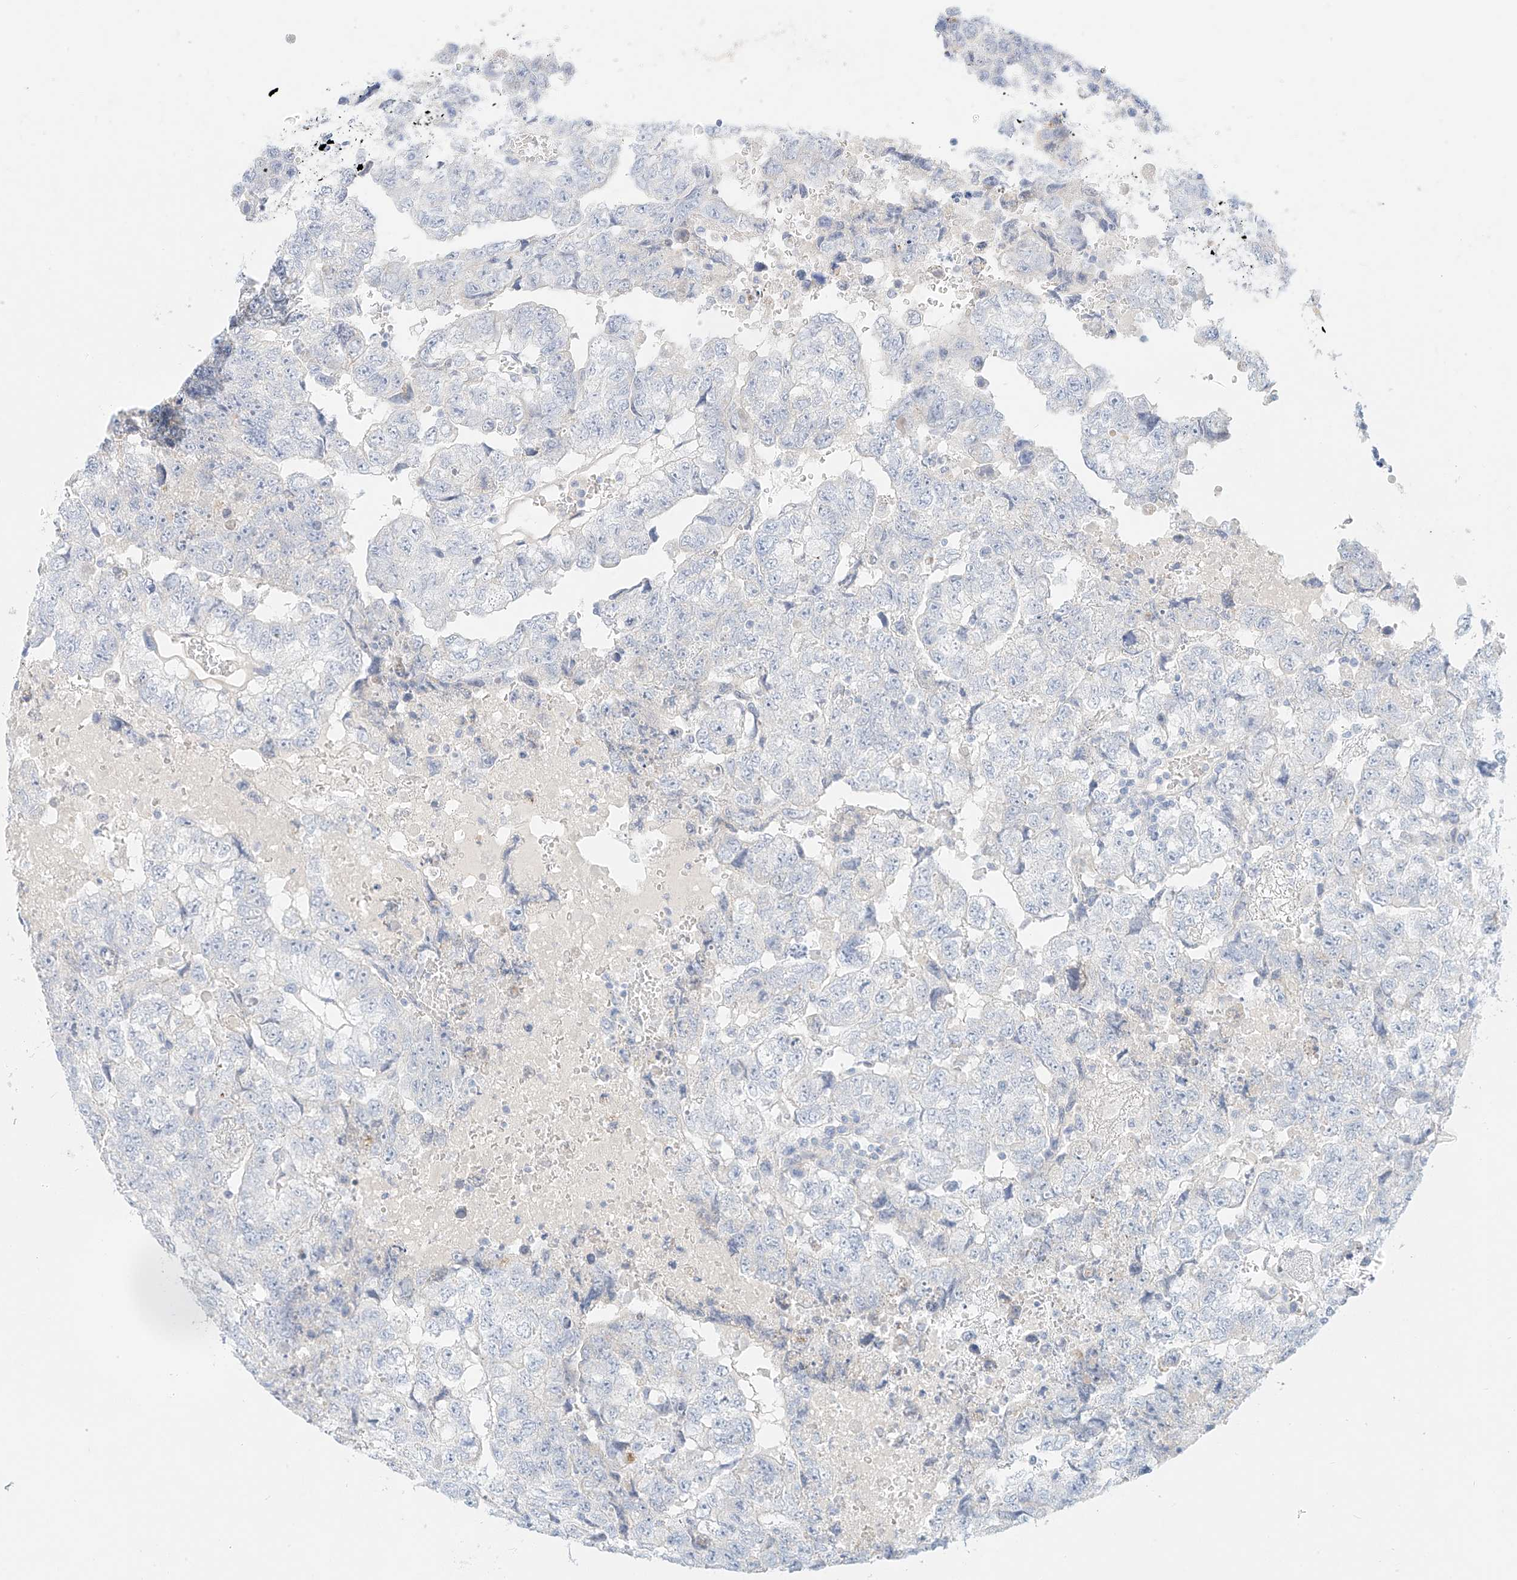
{"staining": {"intensity": "negative", "quantity": "none", "location": "none"}, "tissue": "testis cancer", "cell_type": "Tumor cells", "image_type": "cancer", "snomed": [{"axis": "morphology", "description": "Carcinoma, Embryonal, NOS"}, {"axis": "topography", "description": "Testis"}], "caption": "The immunohistochemistry (IHC) photomicrograph has no significant expression in tumor cells of testis cancer (embryonal carcinoma) tissue.", "gene": "ST3GAL5", "patient": {"sex": "male", "age": 36}}